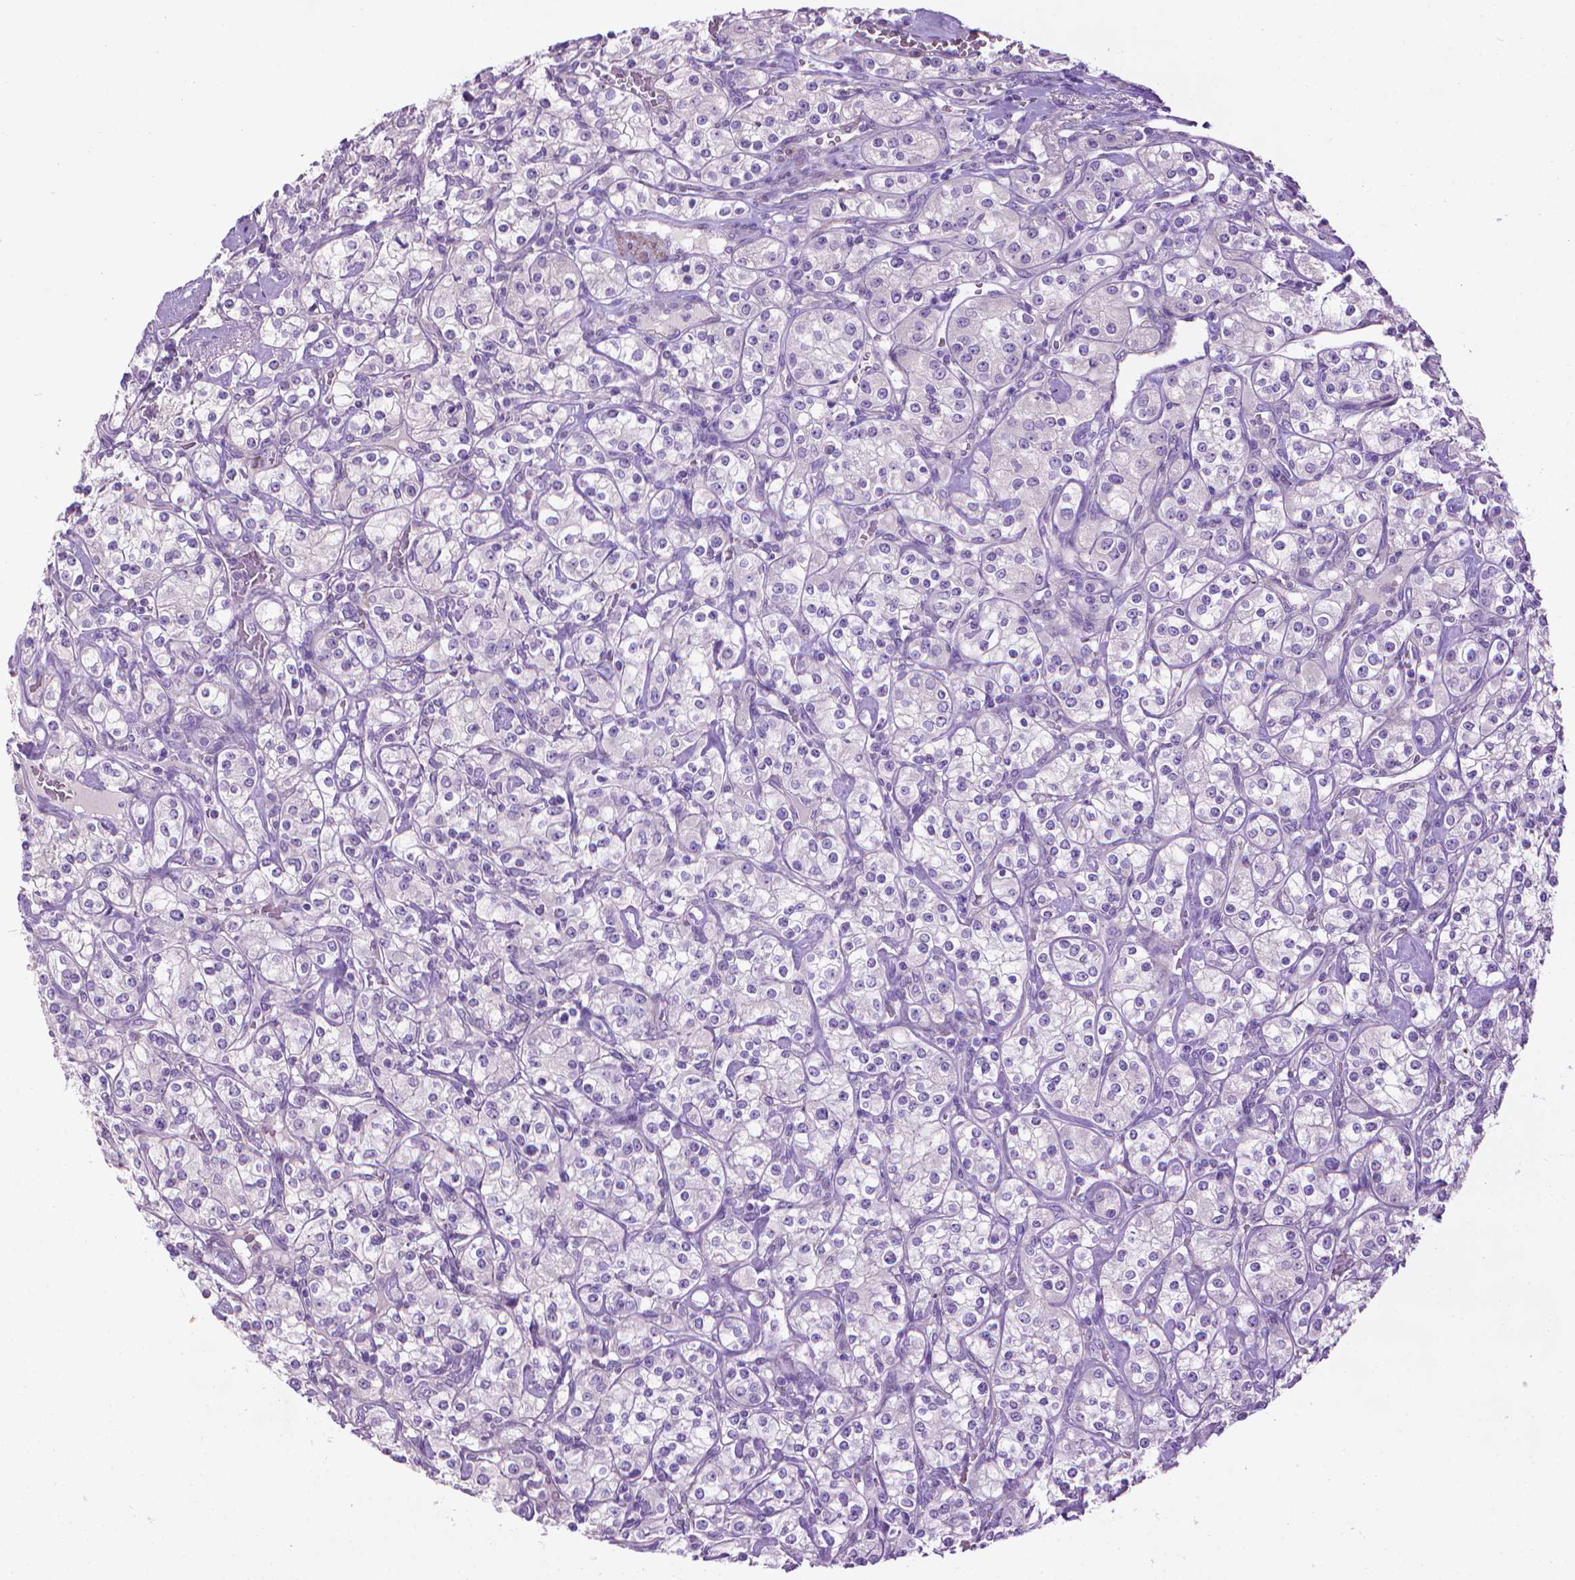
{"staining": {"intensity": "negative", "quantity": "none", "location": "none"}, "tissue": "renal cancer", "cell_type": "Tumor cells", "image_type": "cancer", "snomed": [{"axis": "morphology", "description": "Adenocarcinoma, NOS"}, {"axis": "topography", "description": "Kidney"}], "caption": "The histopathology image demonstrates no significant staining in tumor cells of renal cancer (adenocarcinoma). (DAB immunohistochemistry visualized using brightfield microscopy, high magnification).", "gene": "AQP10", "patient": {"sex": "male", "age": 77}}